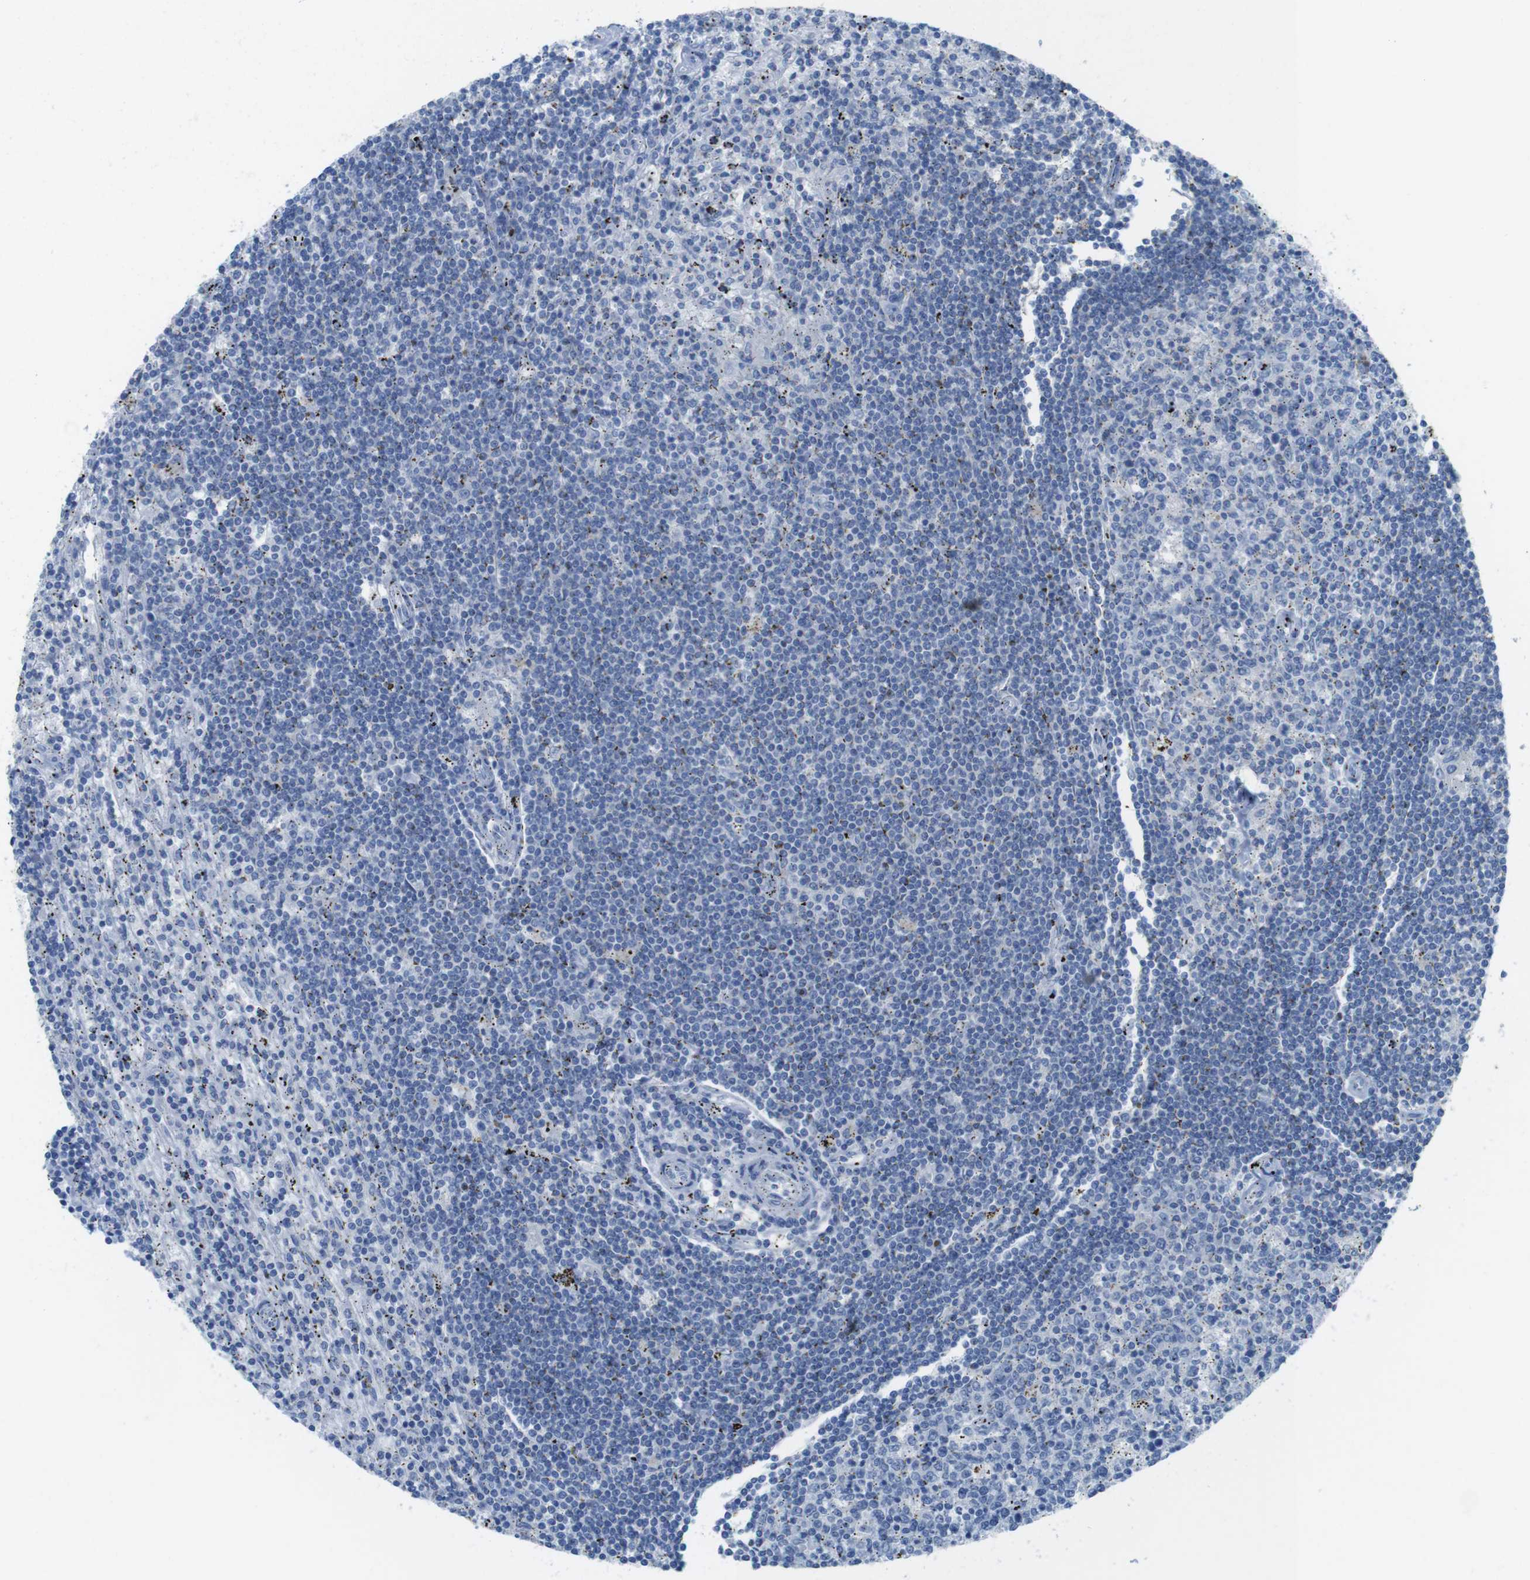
{"staining": {"intensity": "negative", "quantity": "none", "location": "none"}, "tissue": "lymphoma", "cell_type": "Tumor cells", "image_type": "cancer", "snomed": [{"axis": "morphology", "description": "Malignant lymphoma, non-Hodgkin's type, Low grade"}, {"axis": "topography", "description": "Spleen"}], "caption": "Image shows no protein positivity in tumor cells of lymphoma tissue.", "gene": "CD5", "patient": {"sex": "male", "age": 76}}